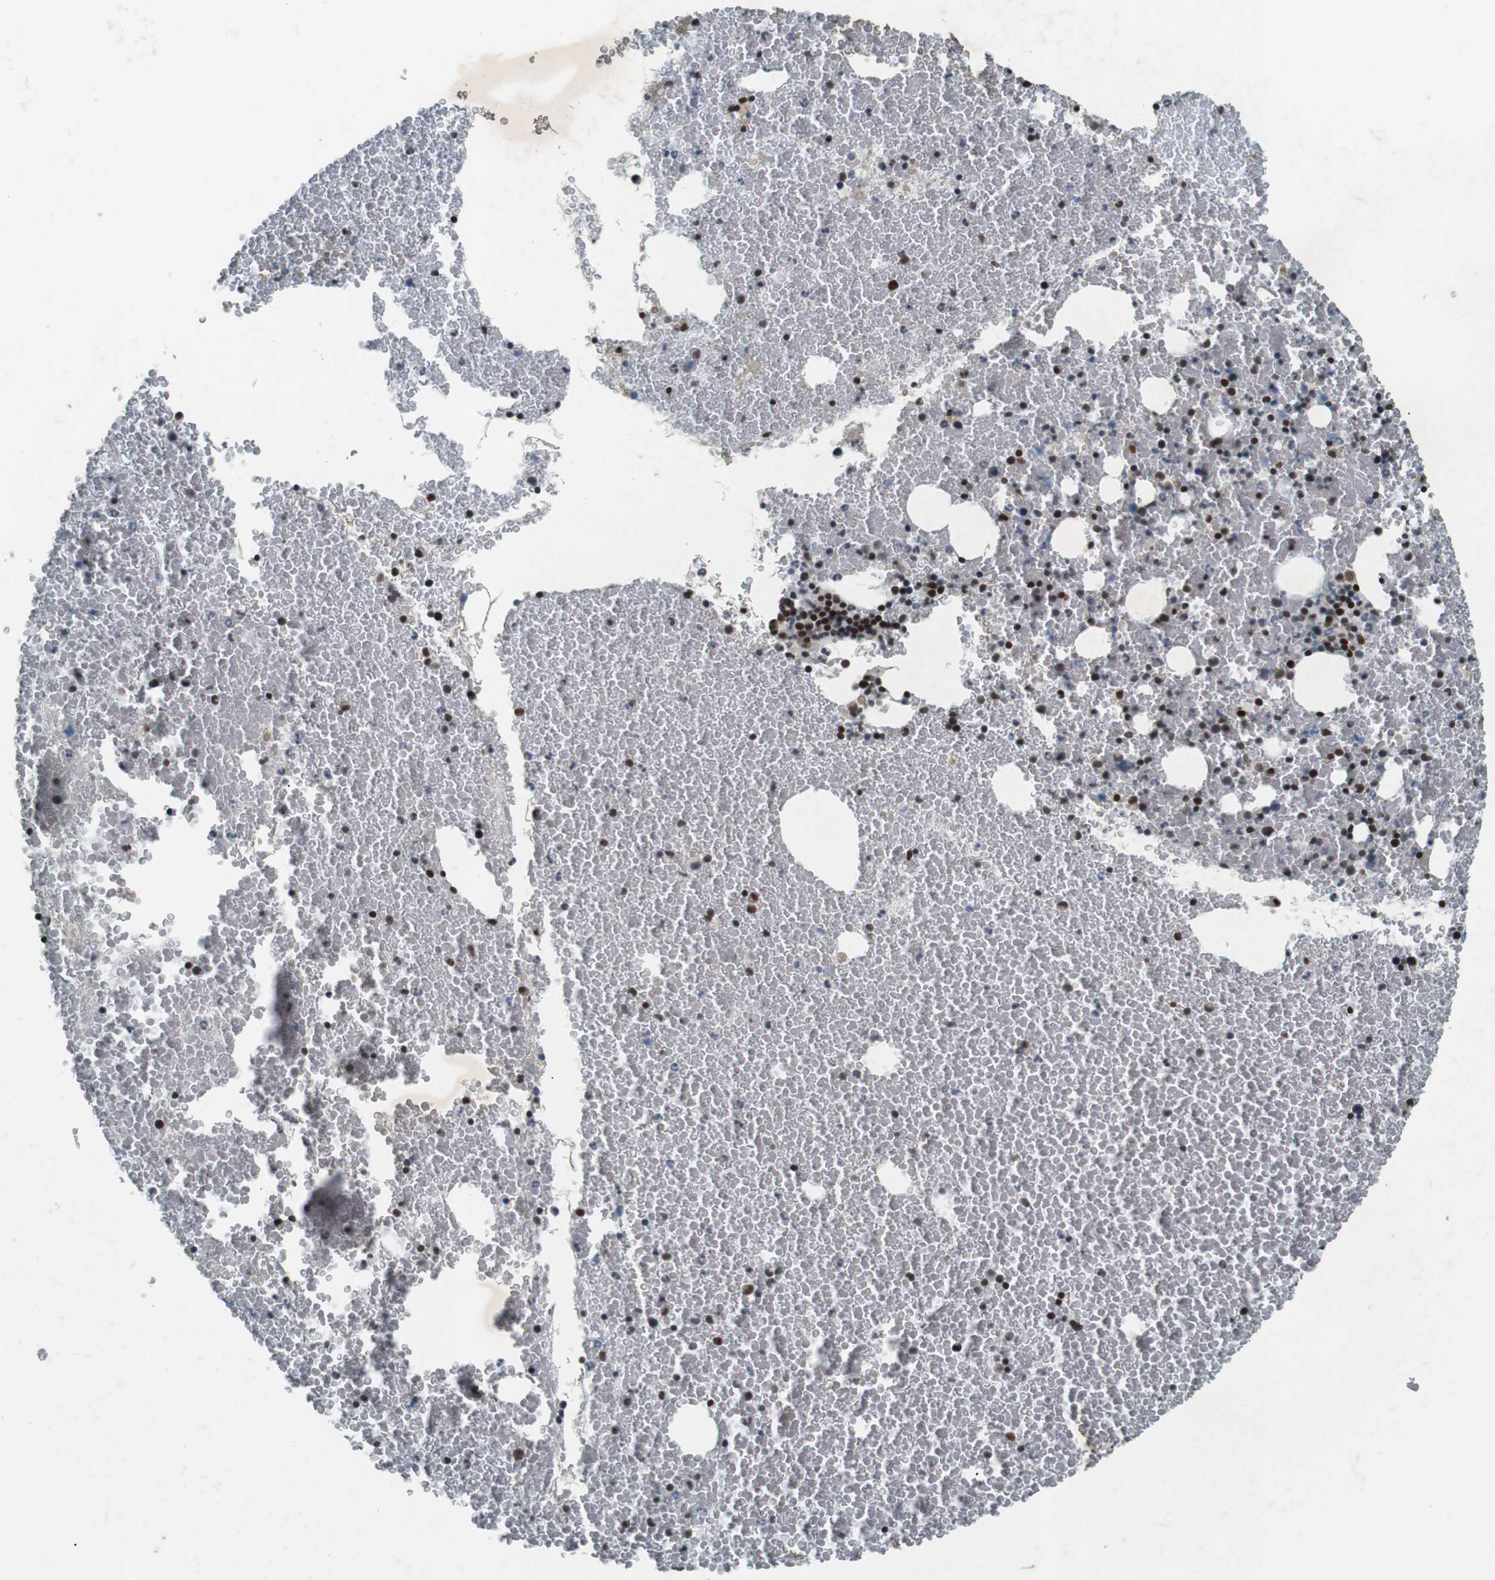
{"staining": {"intensity": "strong", "quantity": ">75%", "location": "nuclear"}, "tissue": "bone marrow", "cell_type": "Hematopoietic cells", "image_type": "normal", "snomed": [{"axis": "morphology", "description": "Normal tissue, NOS"}, {"axis": "morphology", "description": "Inflammation, NOS"}, {"axis": "topography", "description": "Bone marrow"}], "caption": "Strong nuclear expression is present in approximately >75% of hematopoietic cells in unremarkable bone marrow. (Stains: DAB (3,3'-diaminobenzidine) in brown, nuclei in blue, Microscopy: brightfield microscopy at high magnification).", "gene": "HEXIM1", "patient": {"sex": "male", "age": 47}}